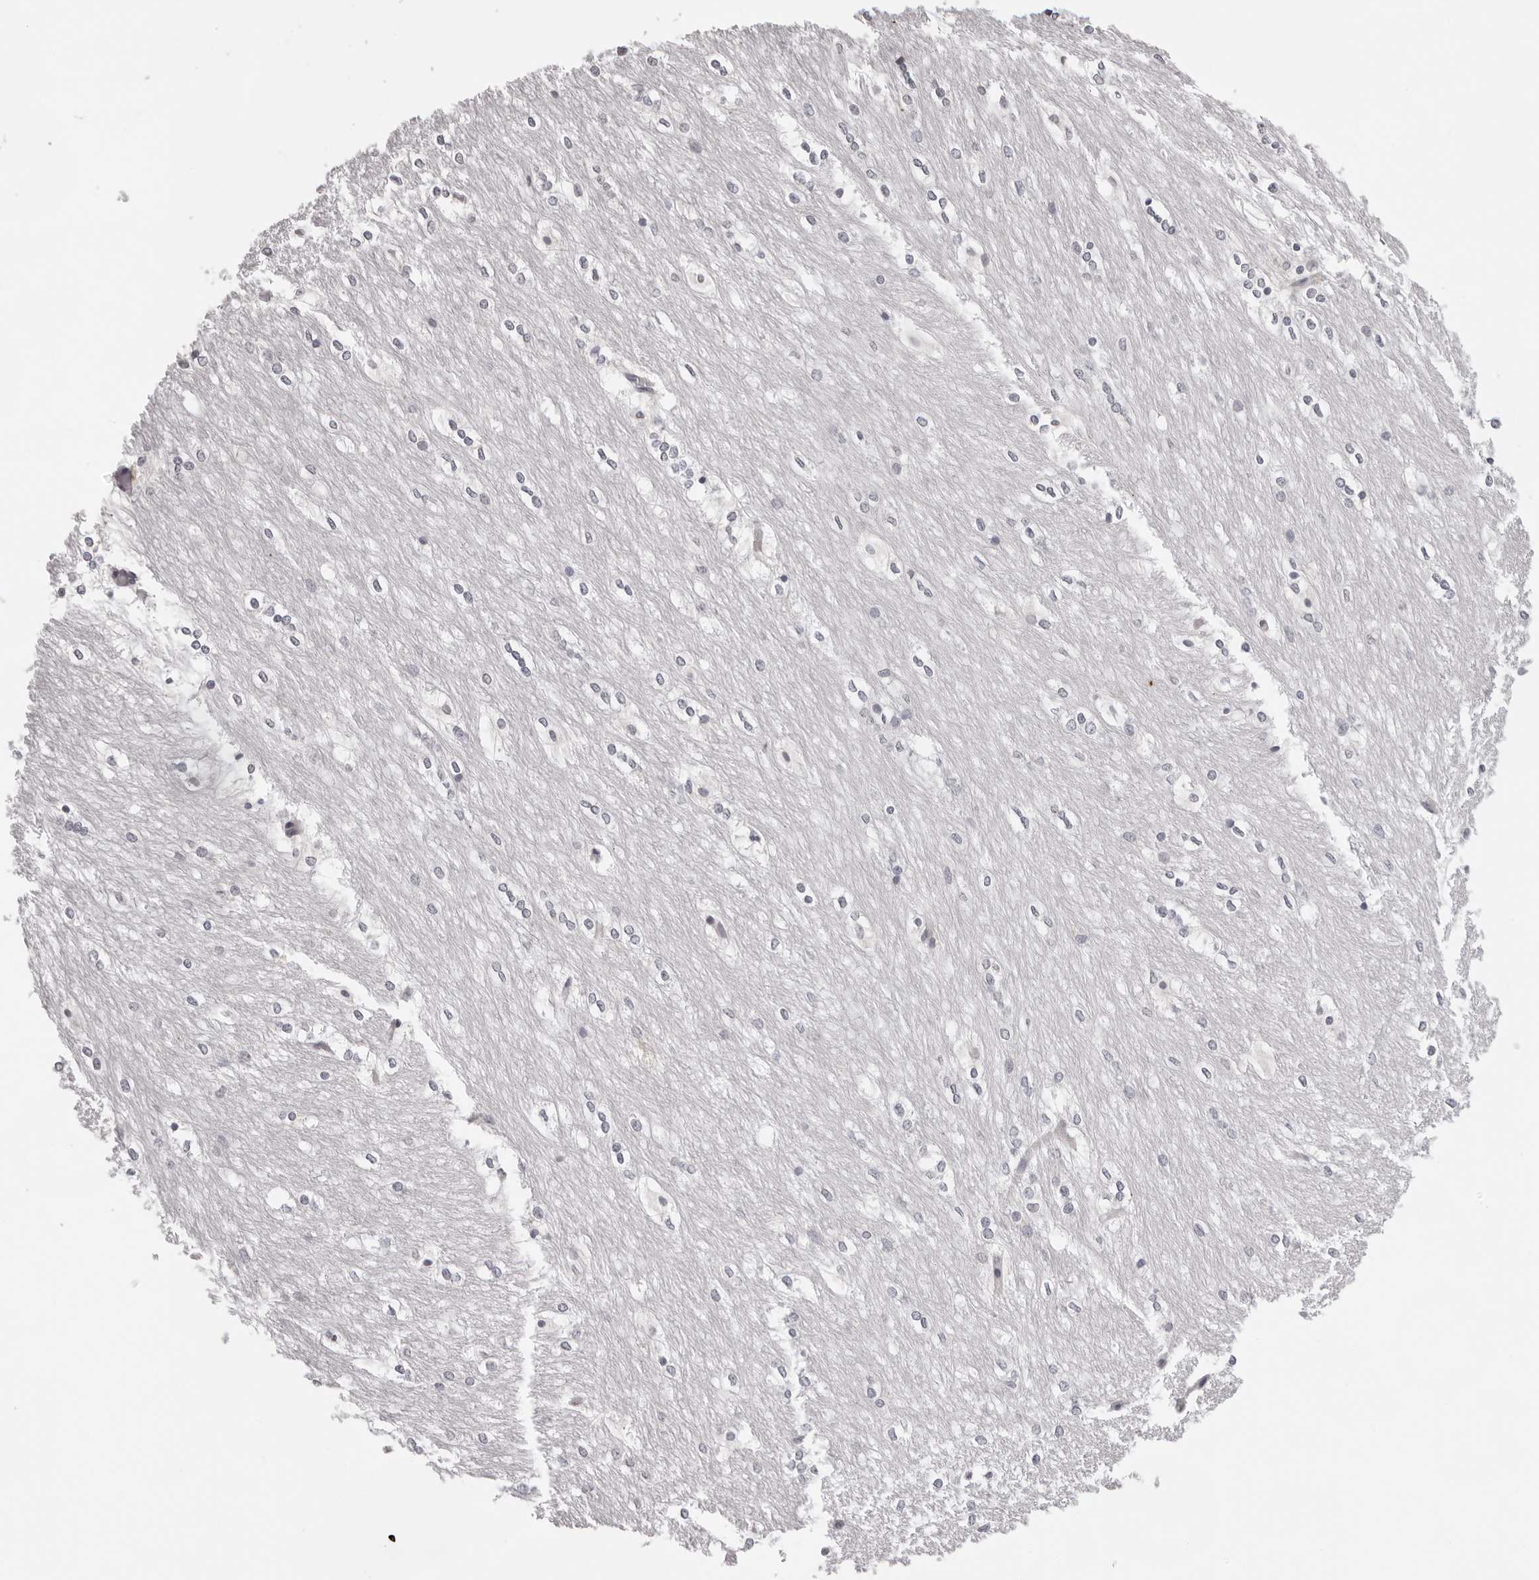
{"staining": {"intensity": "negative", "quantity": "none", "location": "none"}, "tissue": "caudate", "cell_type": "Glial cells", "image_type": "normal", "snomed": [{"axis": "morphology", "description": "Normal tissue, NOS"}, {"axis": "topography", "description": "Lateral ventricle wall"}], "caption": "Protein analysis of normal caudate reveals no significant expression in glial cells.", "gene": "IL17RA", "patient": {"sex": "female", "age": 19}}